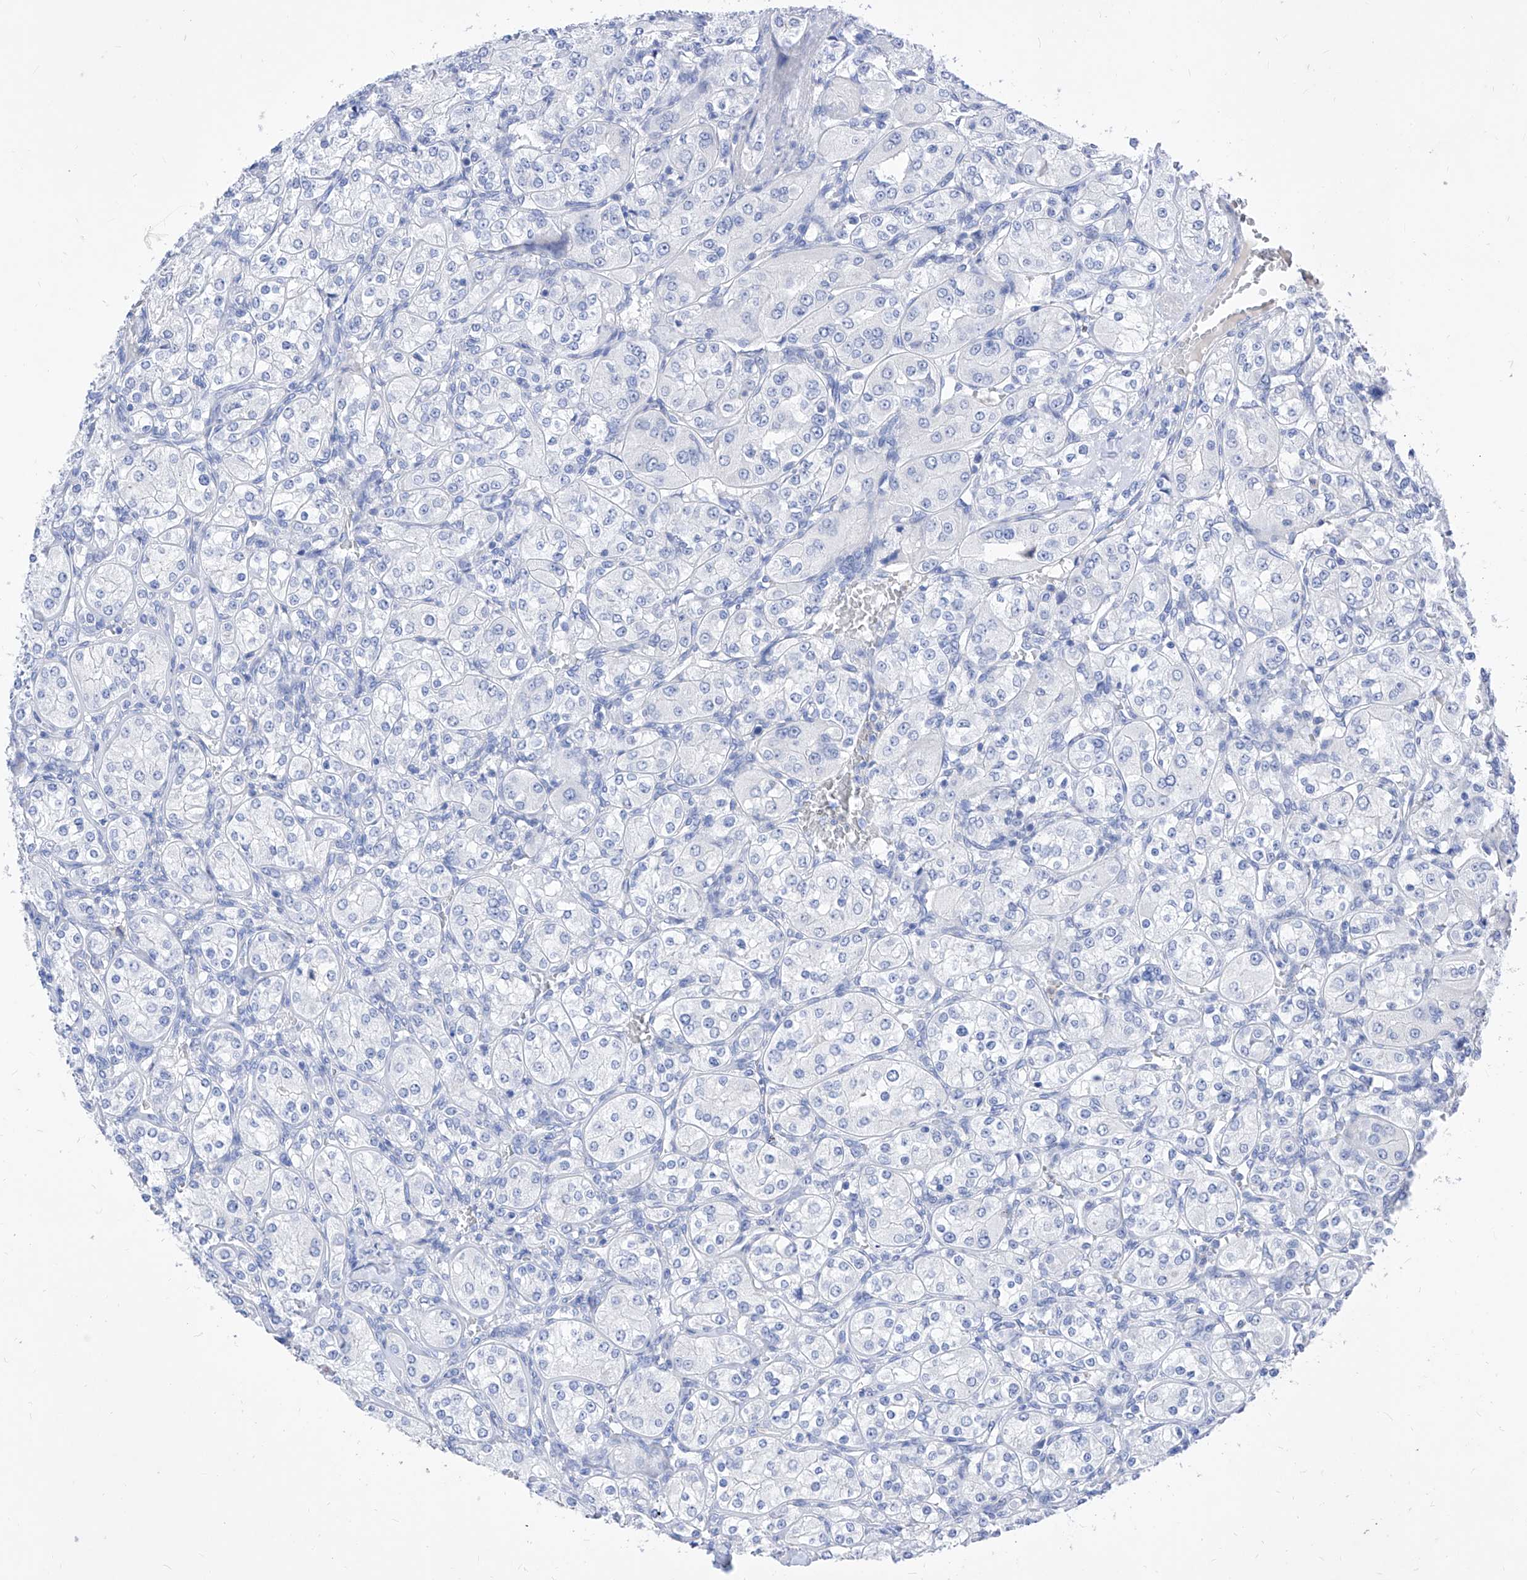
{"staining": {"intensity": "negative", "quantity": "none", "location": "none"}, "tissue": "renal cancer", "cell_type": "Tumor cells", "image_type": "cancer", "snomed": [{"axis": "morphology", "description": "Adenocarcinoma, NOS"}, {"axis": "topography", "description": "Kidney"}], "caption": "DAB (3,3'-diaminobenzidine) immunohistochemical staining of human adenocarcinoma (renal) displays no significant staining in tumor cells.", "gene": "VAX1", "patient": {"sex": "male", "age": 77}}